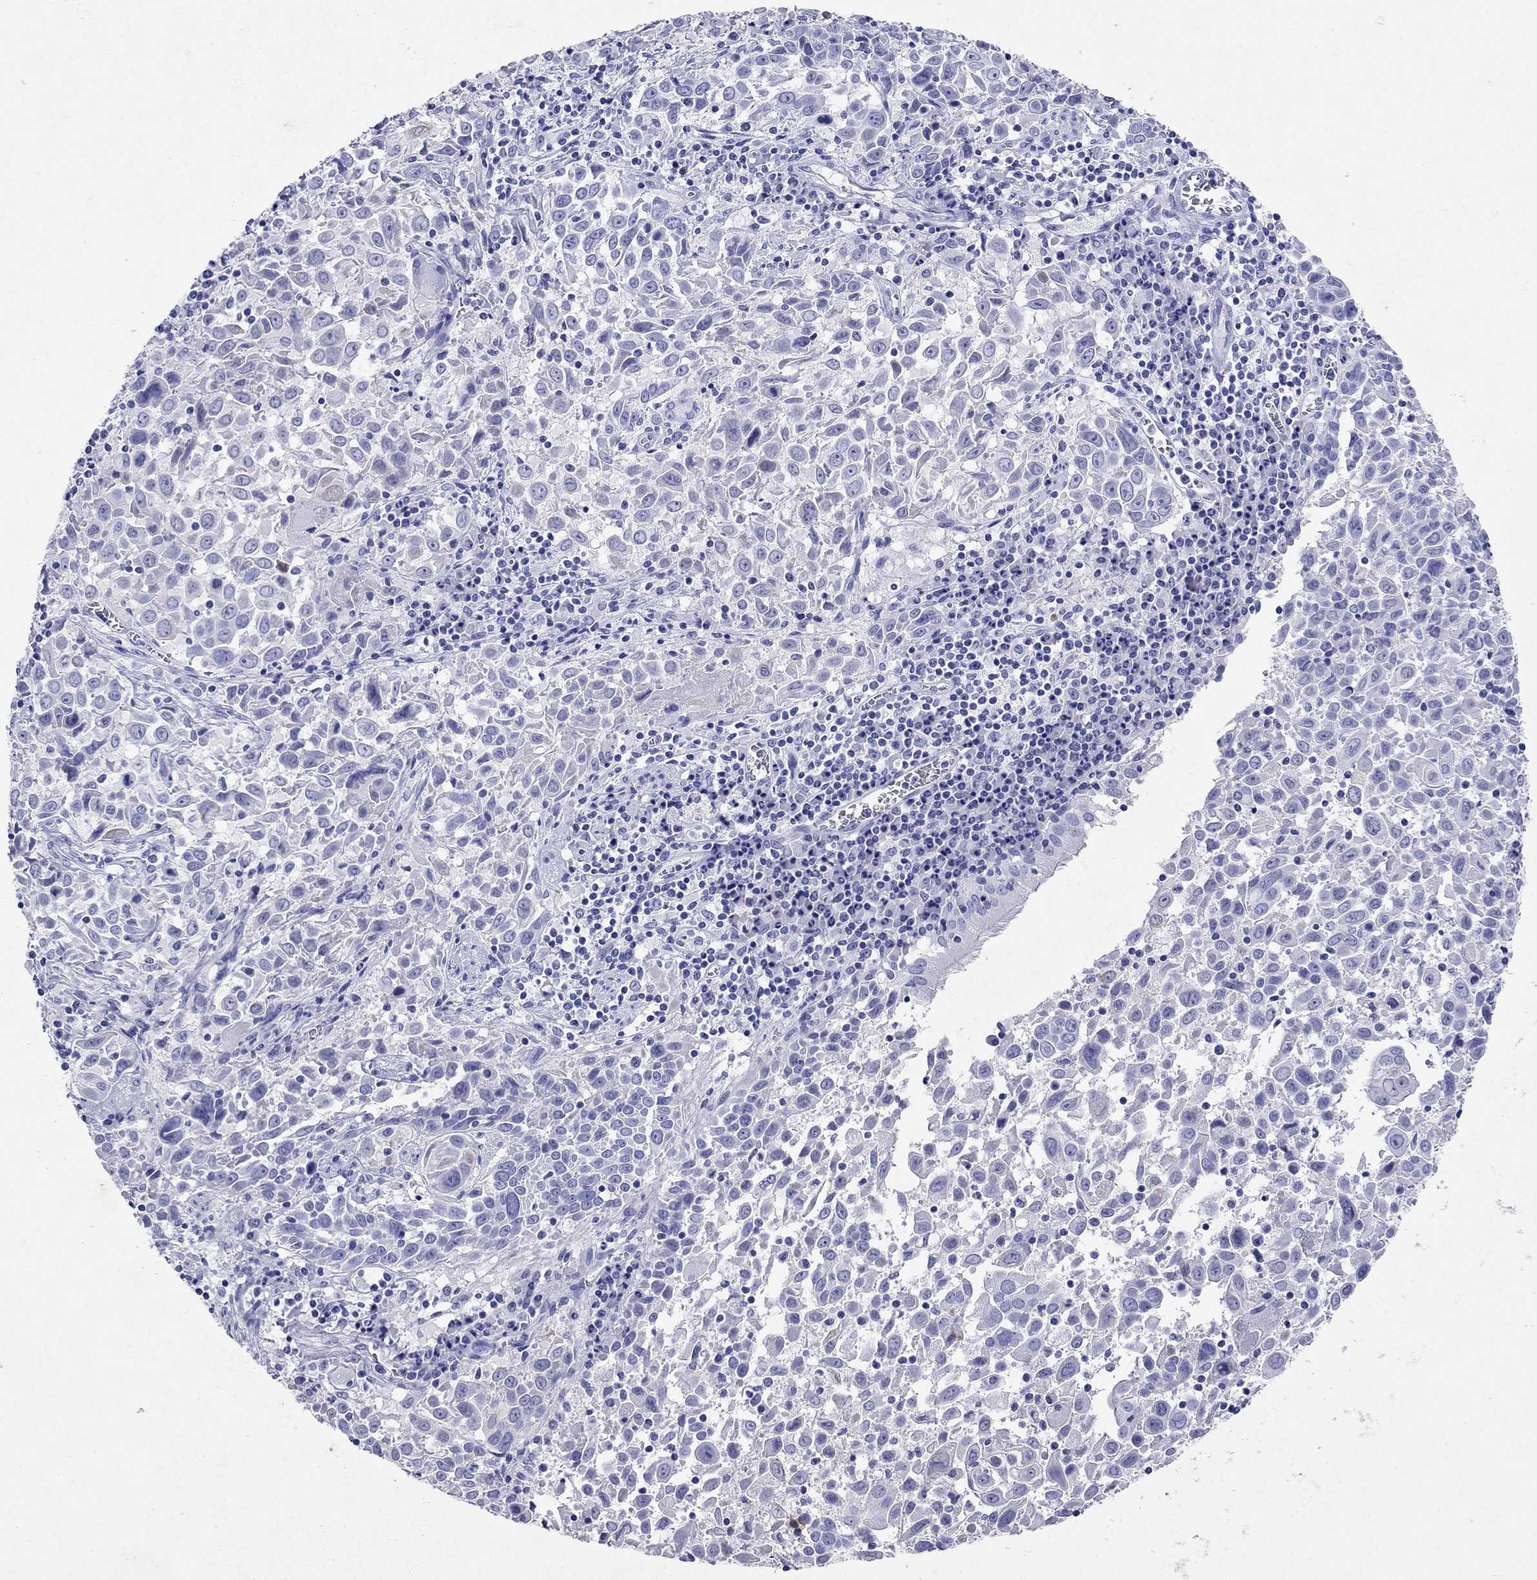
{"staining": {"intensity": "negative", "quantity": "none", "location": "none"}, "tissue": "lung cancer", "cell_type": "Tumor cells", "image_type": "cancer", "snomed": [{"axis": "morphology", "description": "Squamous cell carcinoma, NOS"}, {"axis": "topography", "description": "Lung"}], "caption": "Immunohistochemistry histopathology image of lung cancer stained for a protein (brown), which exhibits no expression in tumor cells. The staining is performed using DAB brown chromogen with nuclei counter-stained in using hematoxylin.", "gene": "ARMC12", "patient": {"sex": "male", "age": 57}}